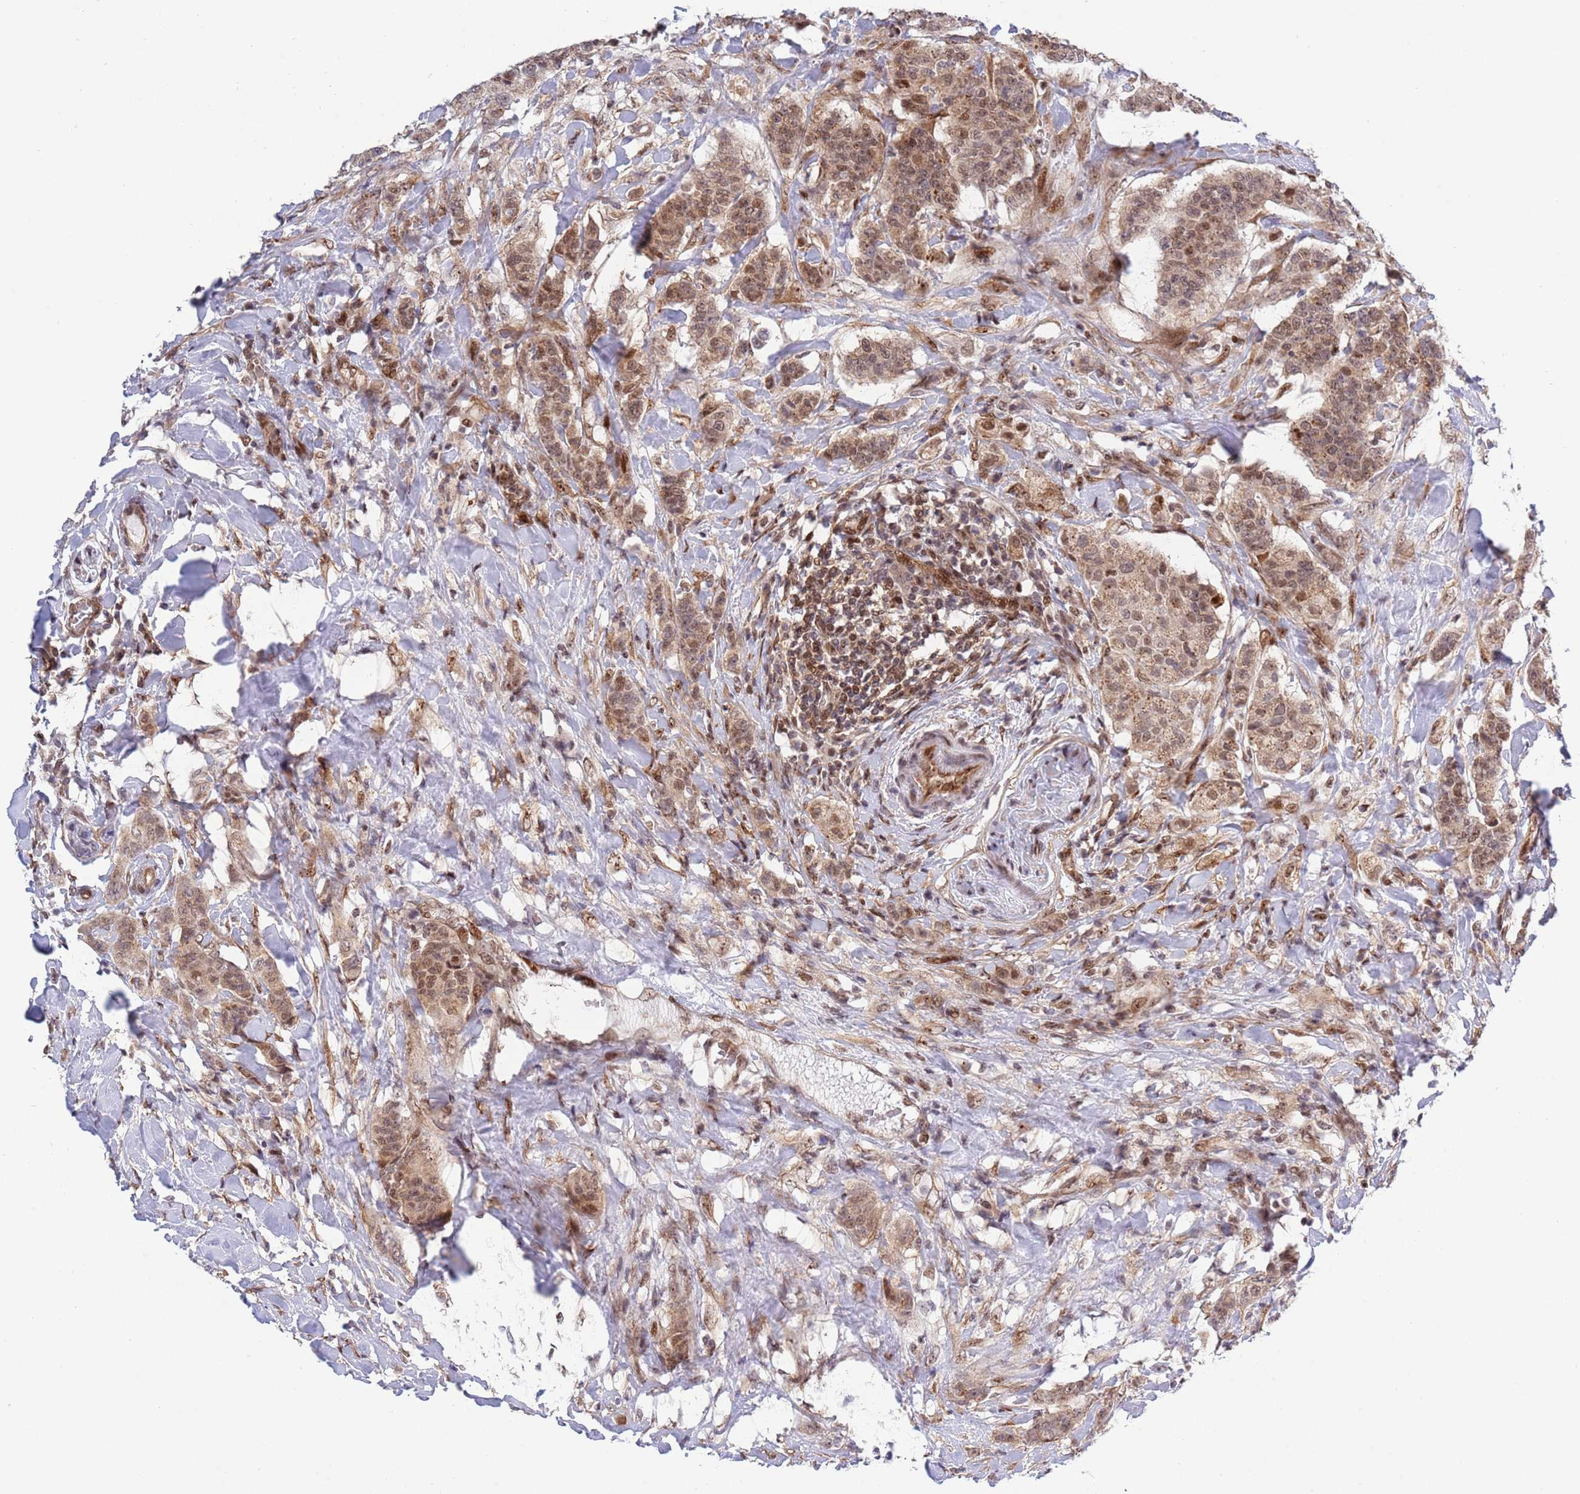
{"staining": {"intensity": "moderate", "quantity": ">75%", "location": "cytoplasmic/membranous,nuclear"}, "tissue": "breast cancer", "cell_type": "Tumor cells", "image_type": "cancer", "snomed": [{"axis": "morphology", "description": "Duct carcinoma"}, {"axis": "topography", "description": "Breast"}], "caption": "IHC image of human invasive ductal carcinoma (breast) stained for a protein (brown), which displays medium levels of moderate cytoplasmic/membranous and nuclear expression in about >75% of tumor cells.", "gene": "TBX10", "patient": {"sex": "female", "age": 40}}